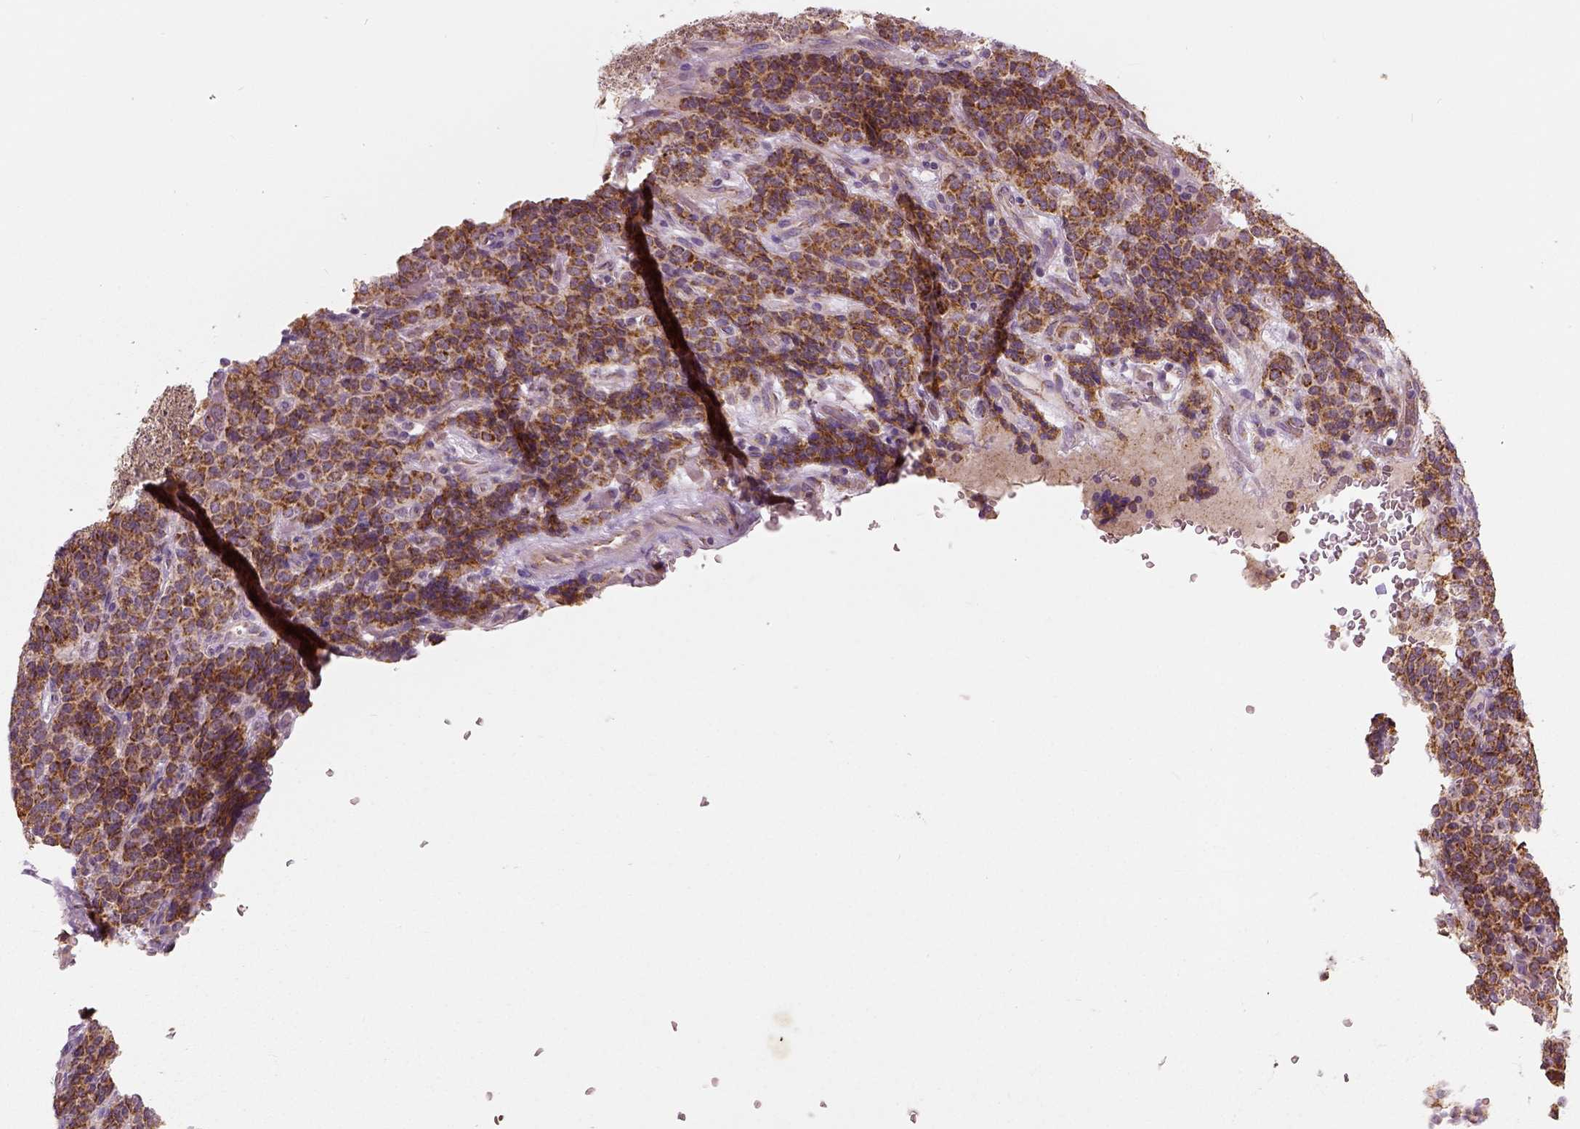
{"staining": {"intensity": "moderate", "quantity": ">75%", "location": "cytoplasmic/membranous"}, "tissue": "carcinoid", "cell_type": "Tumor cells", "image_type": "cancer", "snomed": [{"axis": "morphology", "description": "Carcinoid, malignant, NOS"}, {"axis": "topography", "description": "Pancreas"}], "caption": "Protein analysis of carcinoid tissue demonstrates moderate cytoplasmic/membranous positivity in about >75% of tumor cells.", "gene": "PGAM5", "patient": {"sex": "male", "age": 36}}